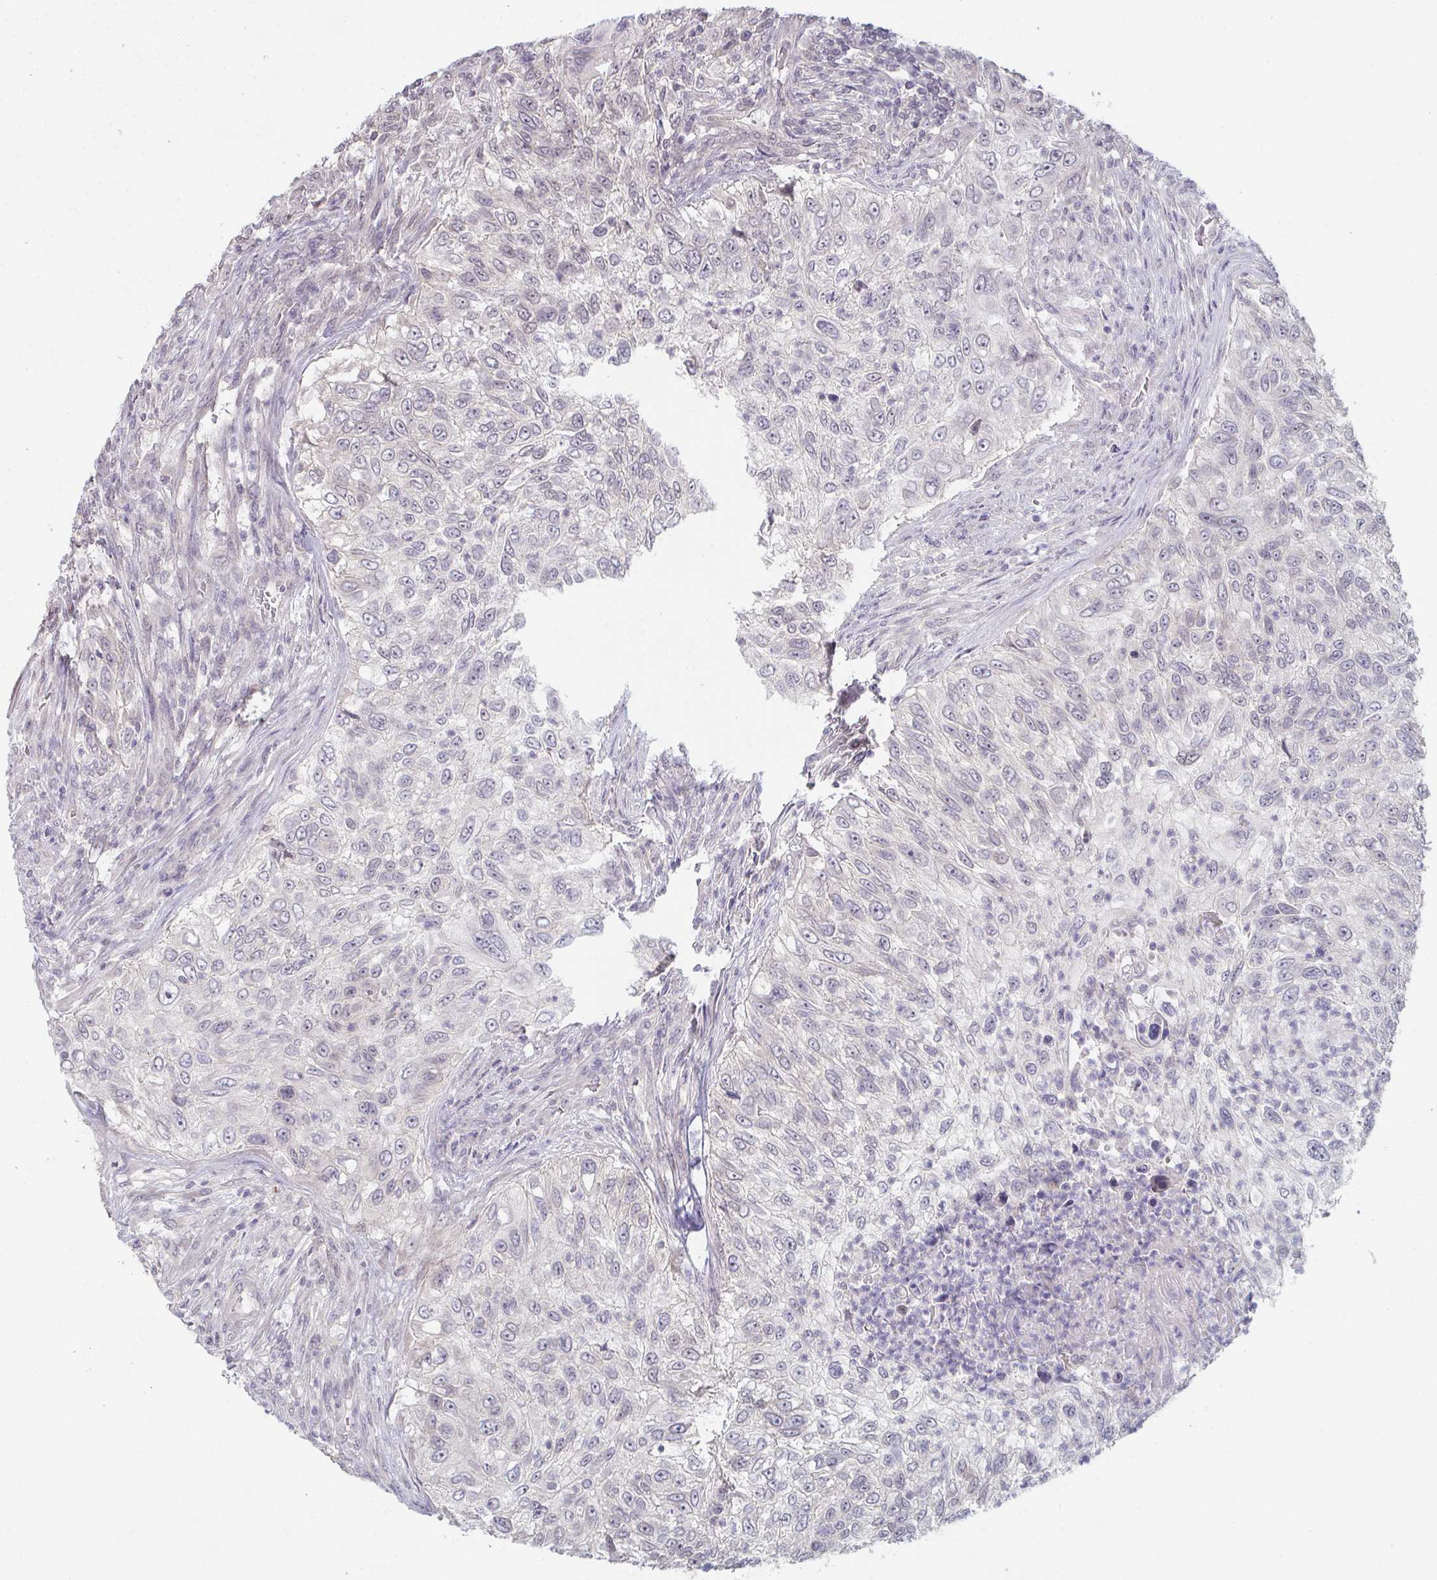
{"staining": {"intensity": "negative", "quantity": "none", "location": "none"}, "tissue": "urothelial cancer", "cell_type": "Tumor cells", "image_type": "cancer", "snomed": [{"axis": "morphology", "description": "Urothelial carcinoma, High grade"}, {"axis": "topography", "description": "Urinary bladder"}], "caption": "This is an IHC histopathology image of human urothelial carcinoma (high-grade). There is no staining in tumor cells.", "gene": "ZNF214", "patient": {"sex": "female", "age": 60}}